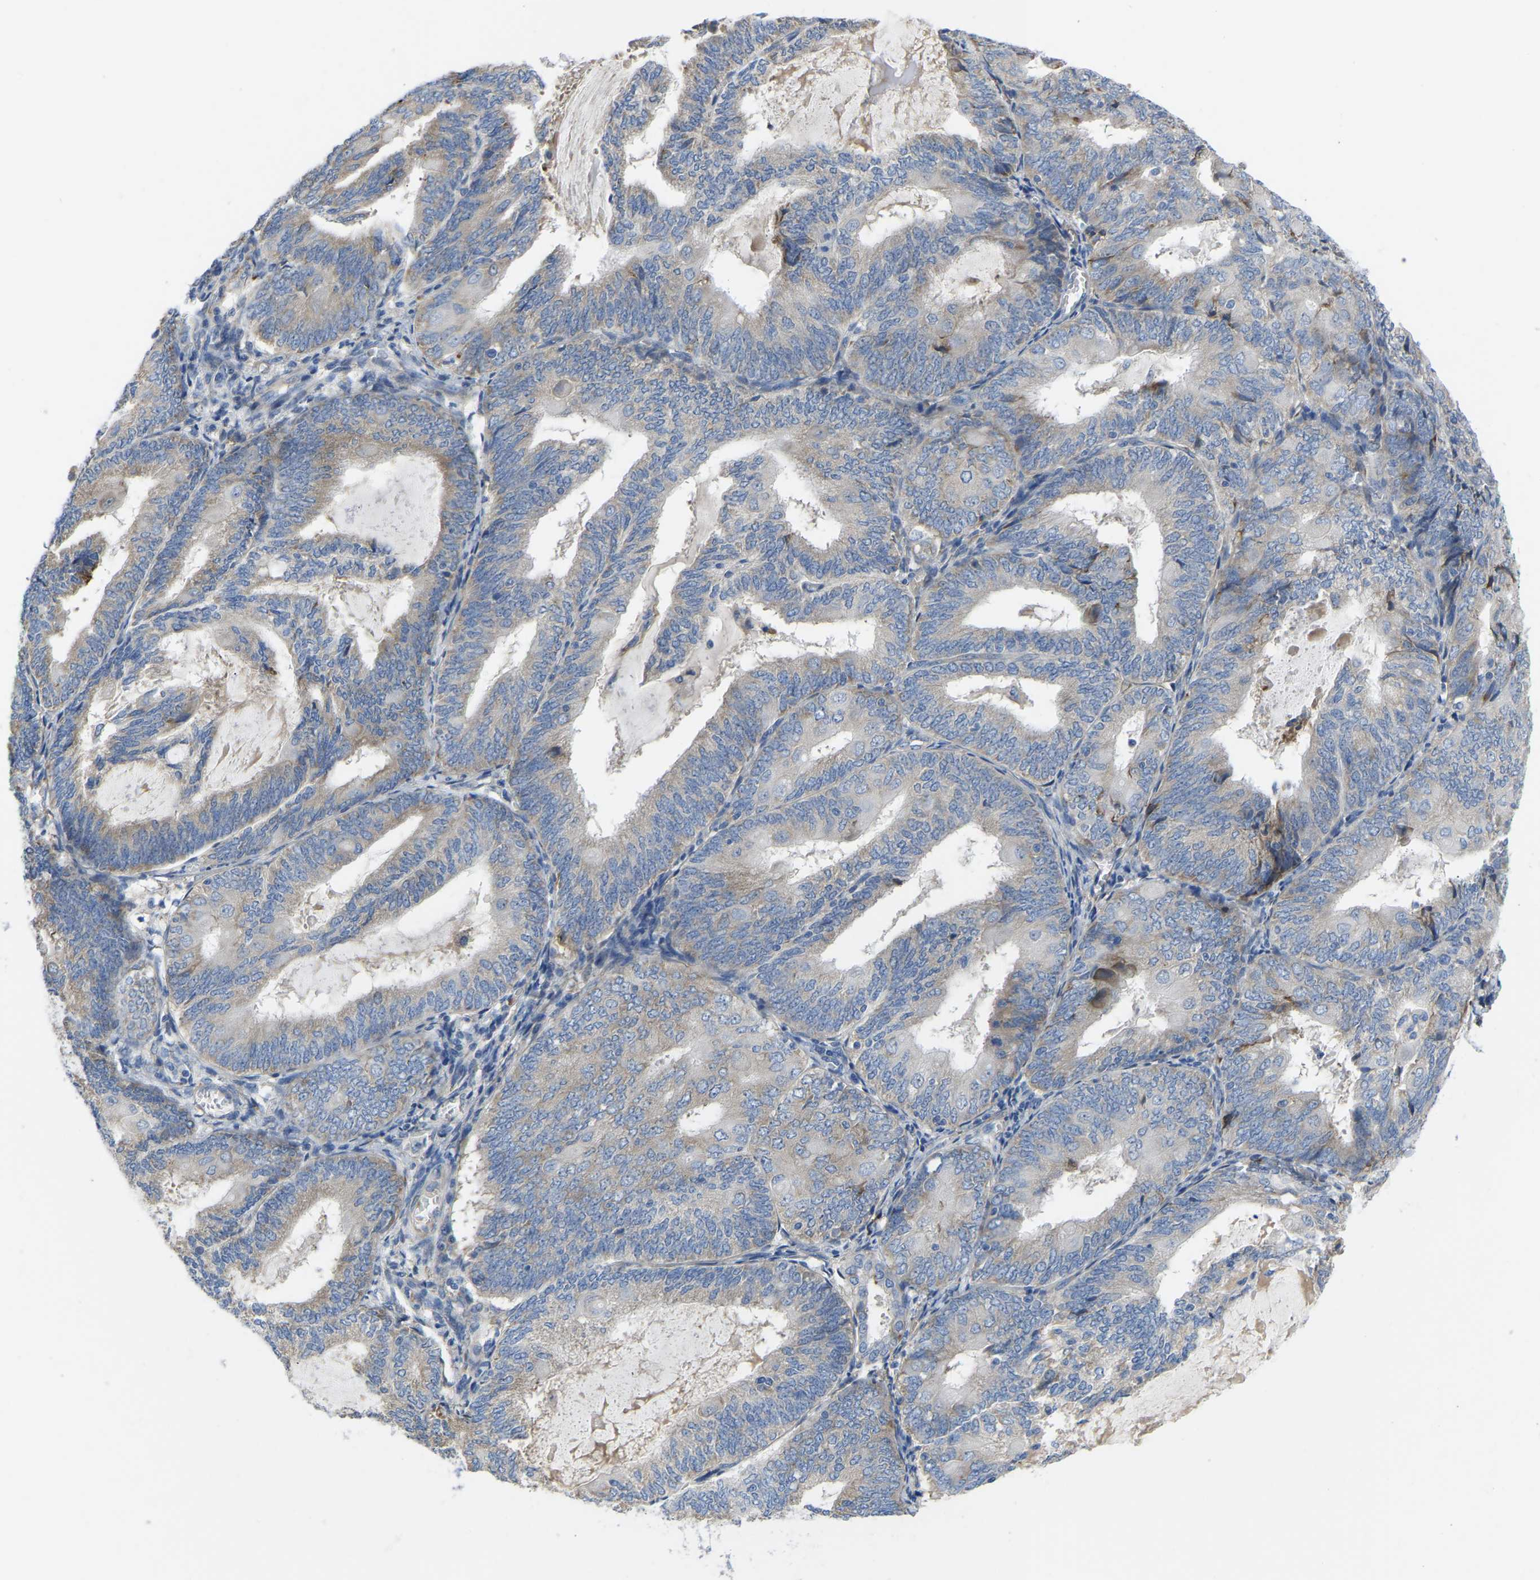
{"staining": {"intensity": "weak", "quantity": "<25%", "location": "cytoplasmic/membranous"}, "tissue": "endometrial cancer", "cell_type": "Tumor cells", "image_type": "cancer", "snomed": [{"axis": "morphology", "description": "Adenocarcinoma, NOS"}, {"axis": "topography", "description": "Endometrium"}], "caption": "Adenocarcinoma (endometrial) was stained to show a protein in brown. There is no significant expression in tumor cells.", "gene": "ABCA10", "patient": {"sex": "female", "age": 81}}